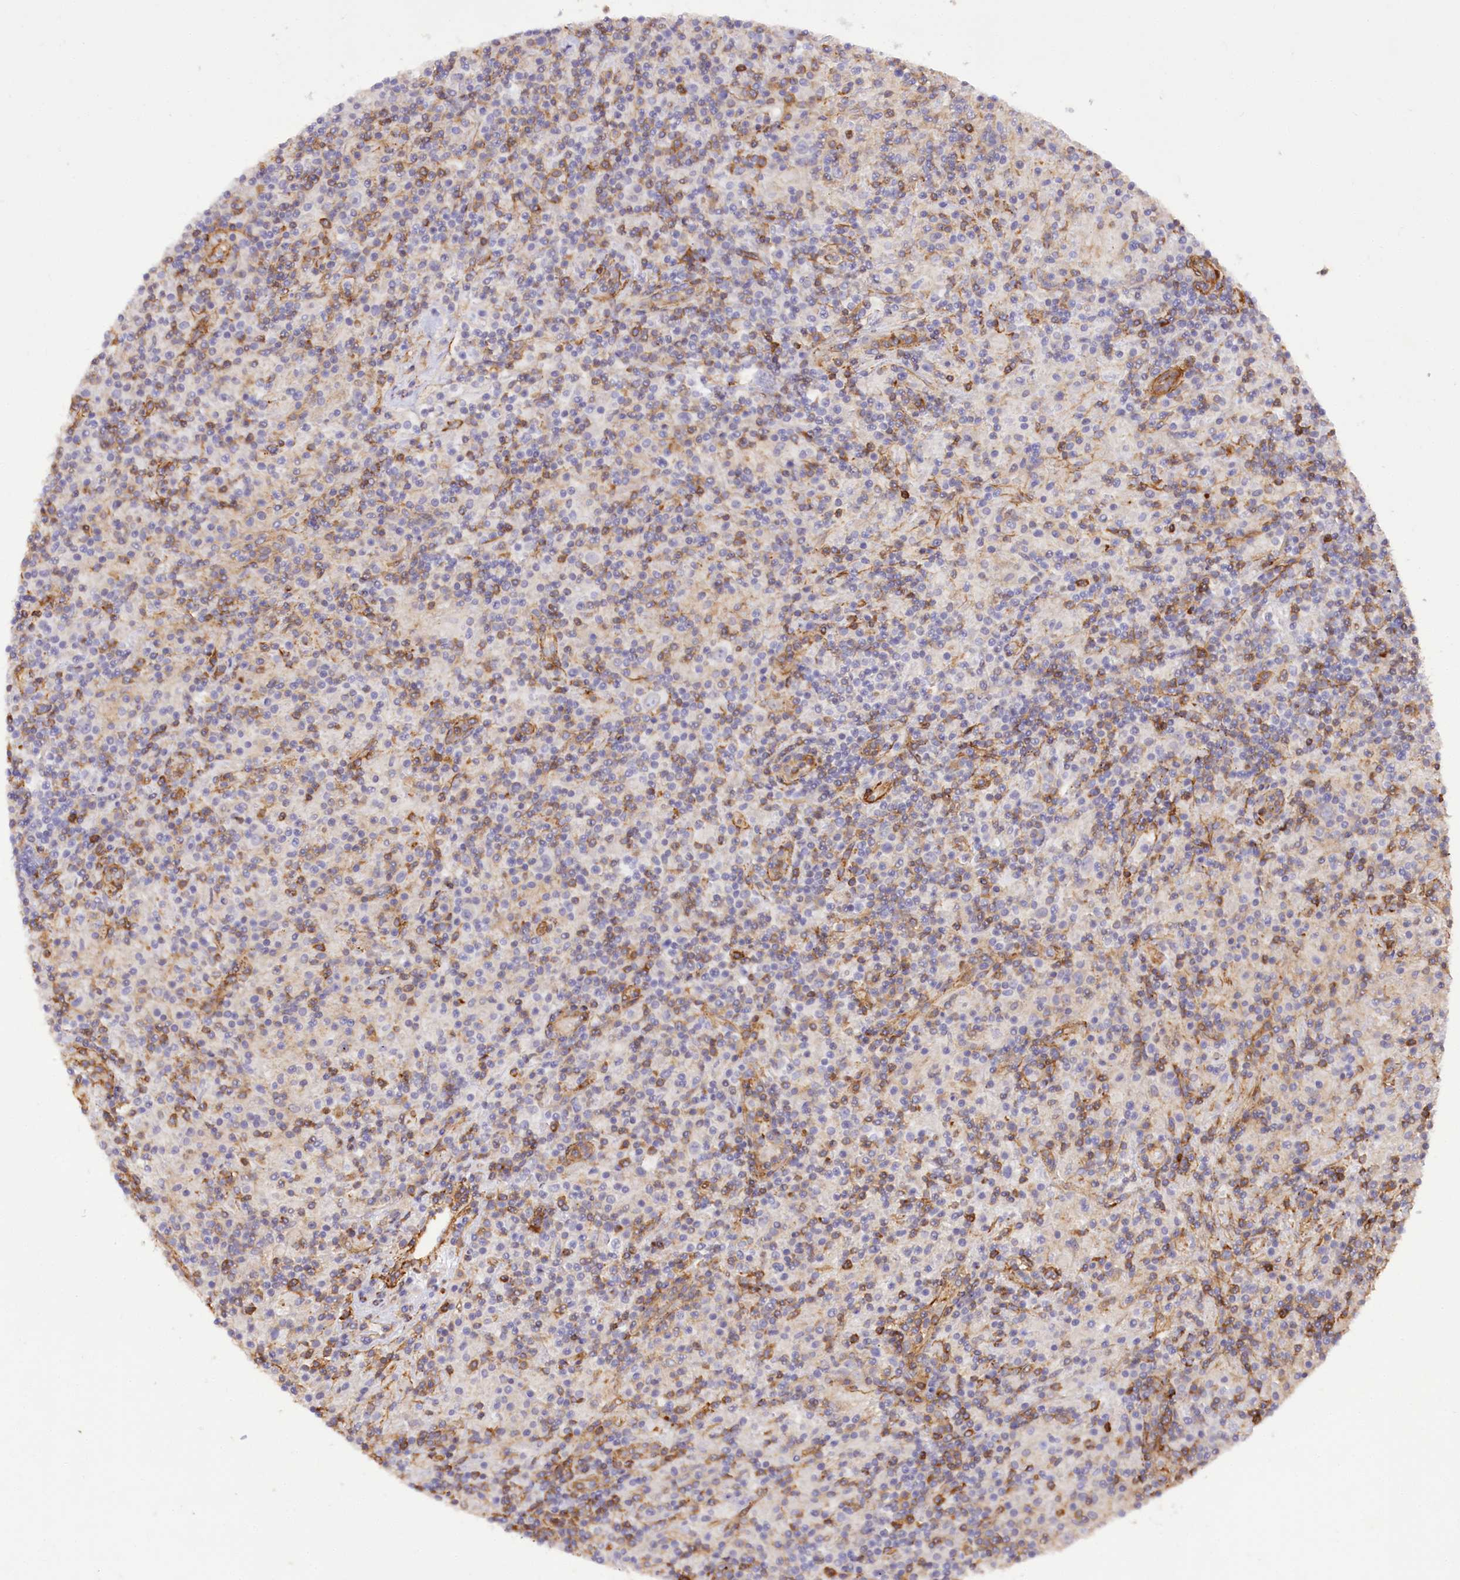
{"staining": {"intensity": "negative", "quantity": "none", "location": "none"}, "tissue": "lymphoma", "cell_type": "Tumor cells", "image_type": "cancer", "snomed": [{"axis": "morphology", "description": "Hodgkin's disease, NOS"}, {"axis": "topography", "description": "Lymph node"}], "caption": "Immunohistochemistry of human Hodgkin's disease displays no expression in tumor cells.", "gene": "SYNPO2", "patient": {"sex": "male", "age": 70}}